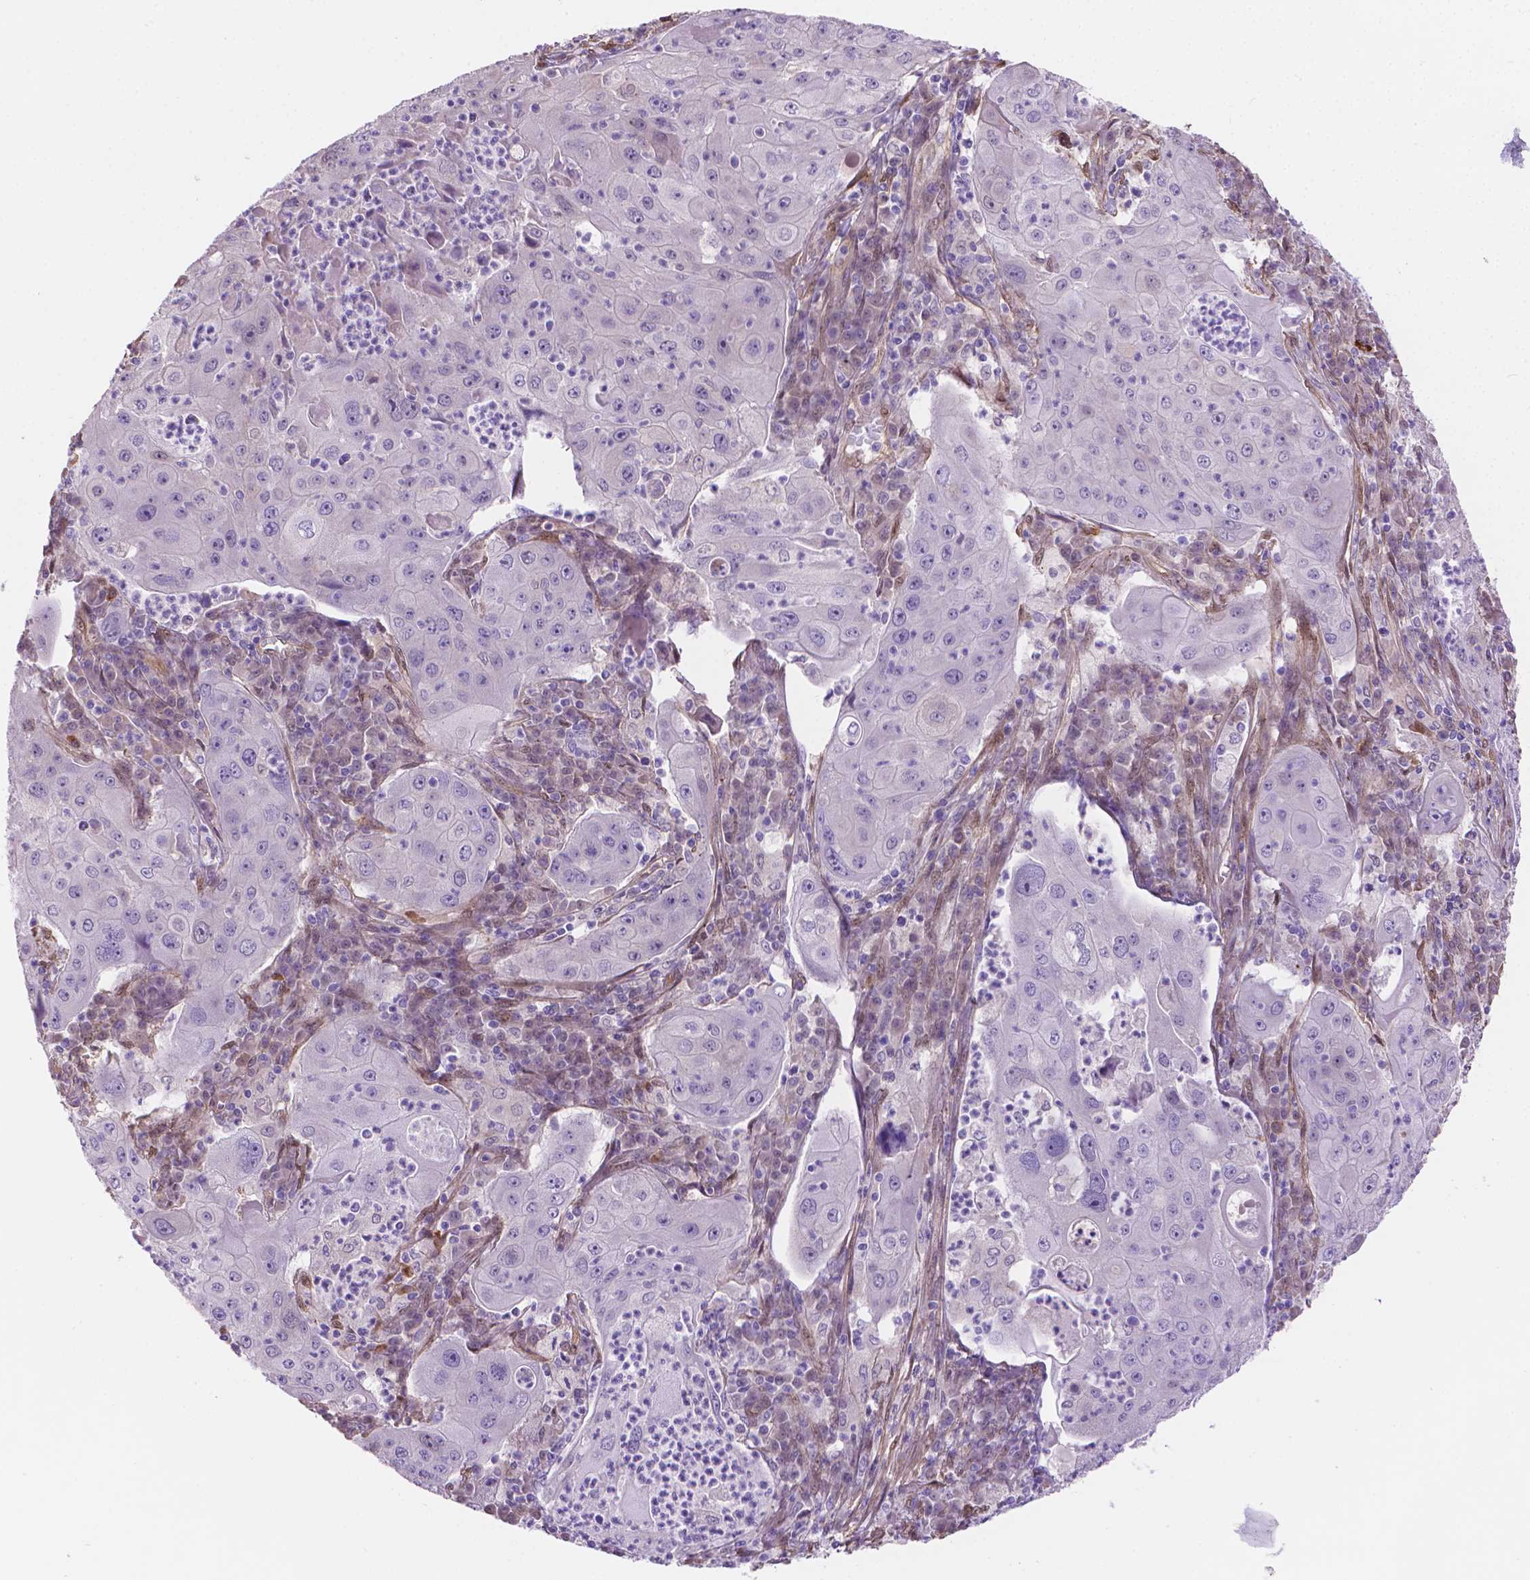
{"staining": {"intensity": "negative", "quantity": "none", "location": "none"}, "tissue": "lung cancer", "cell_type": "Tumor cells", "image_type": "cancer", "snomed": [{"axis": "morphology", "description": "Squamous cell carcinoma, NOS"}, {"axis": "topography", "description": "Lung"}], "caption": "An image of lung cancer stained for a protein exhibits no brown staining in tumor cells.", "gene": "CLIC4", "patient": {"sex": "female", "age": 59}}